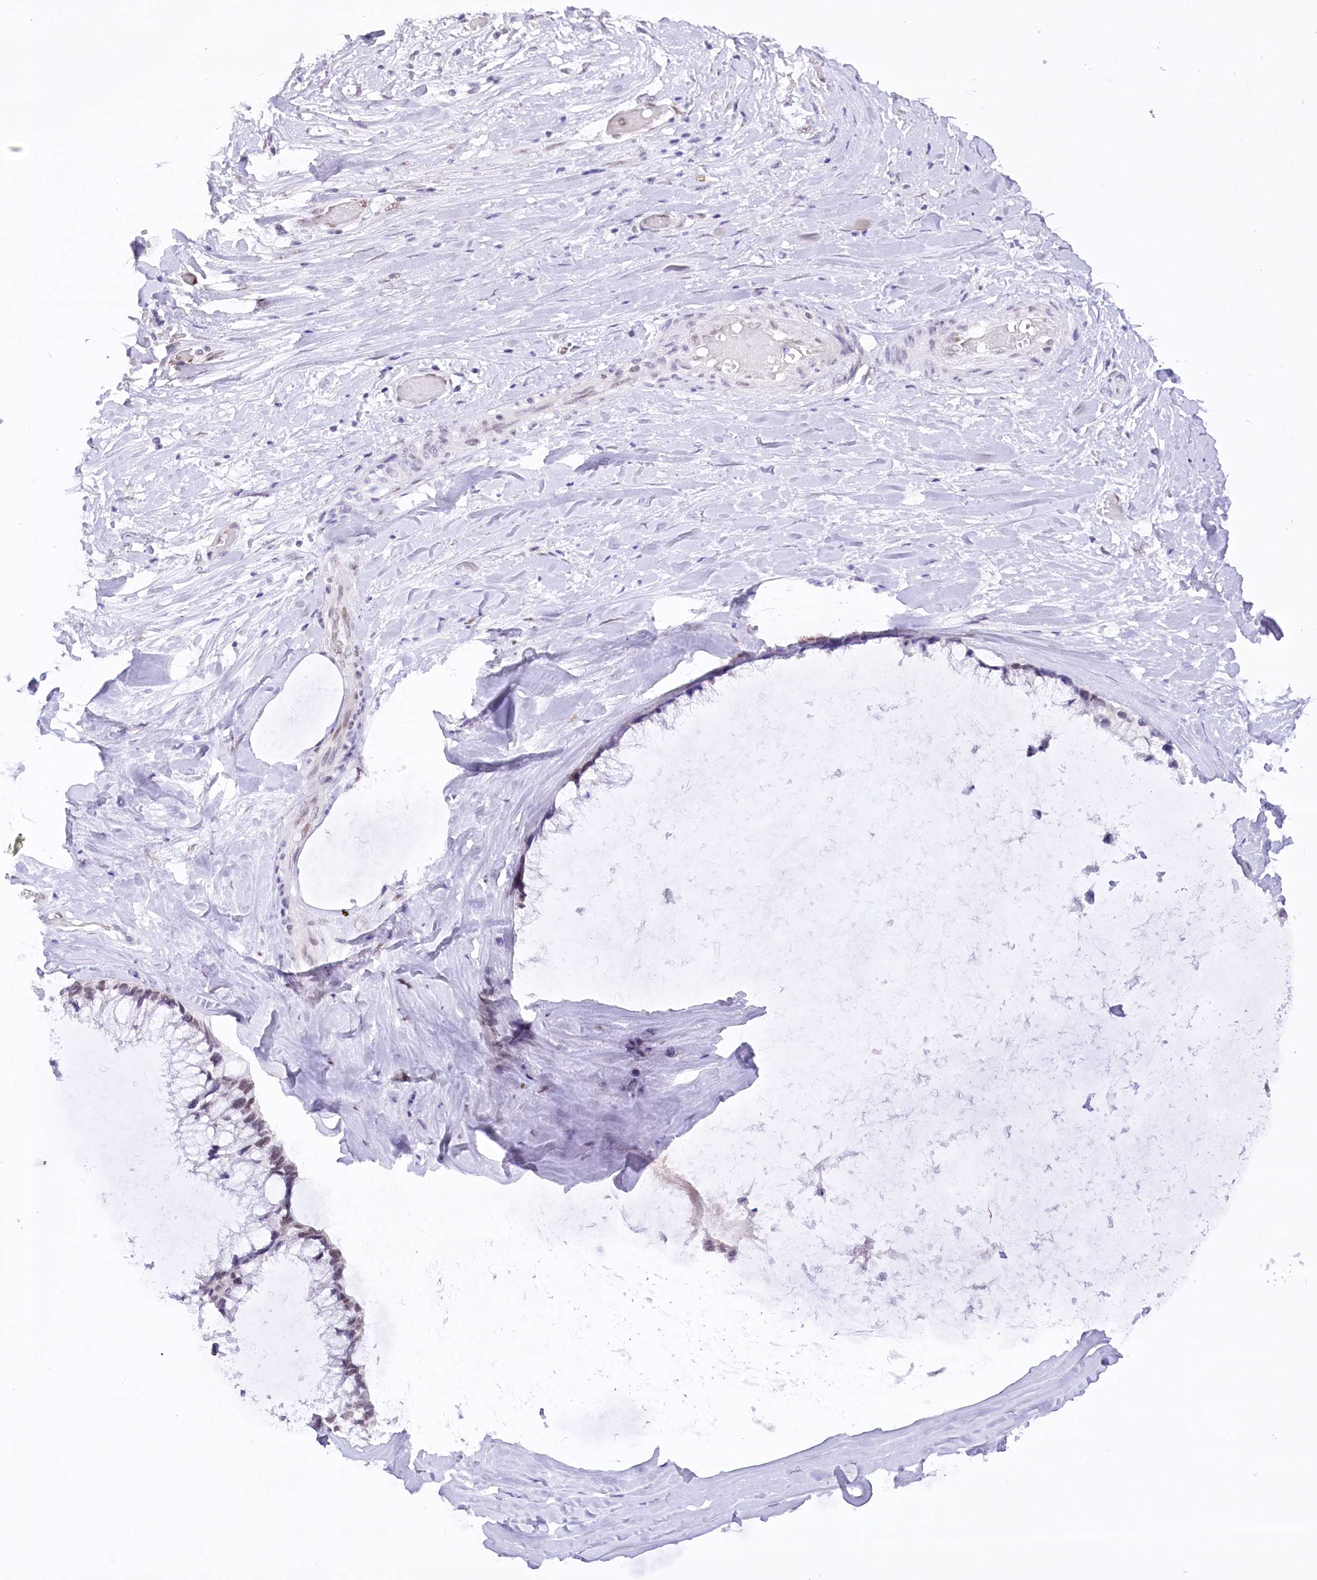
{"staining": {"intensity": "weak", "quantity": "25%-75%", "location": "nuclear"}, "tissue": "ovarian cancer", "cell_type": "Tumor cells", "image_type": "cancer", "snomed": [{"axis": "morphology", "description": "Cystadenocarcinoma, mucinous, NOS"}, {"axis": "topography", "description": "Ovary"}], "caption": "Immunohistochemistry (IHC) histopathology image of ovarian cancer stained for a protein (brown), which displays low levels of weak nuclear positivity in about 25%-75% of tumor cells.", "gene": "HNRNPA0", "patient": {"sex": "female", "age": 39}}